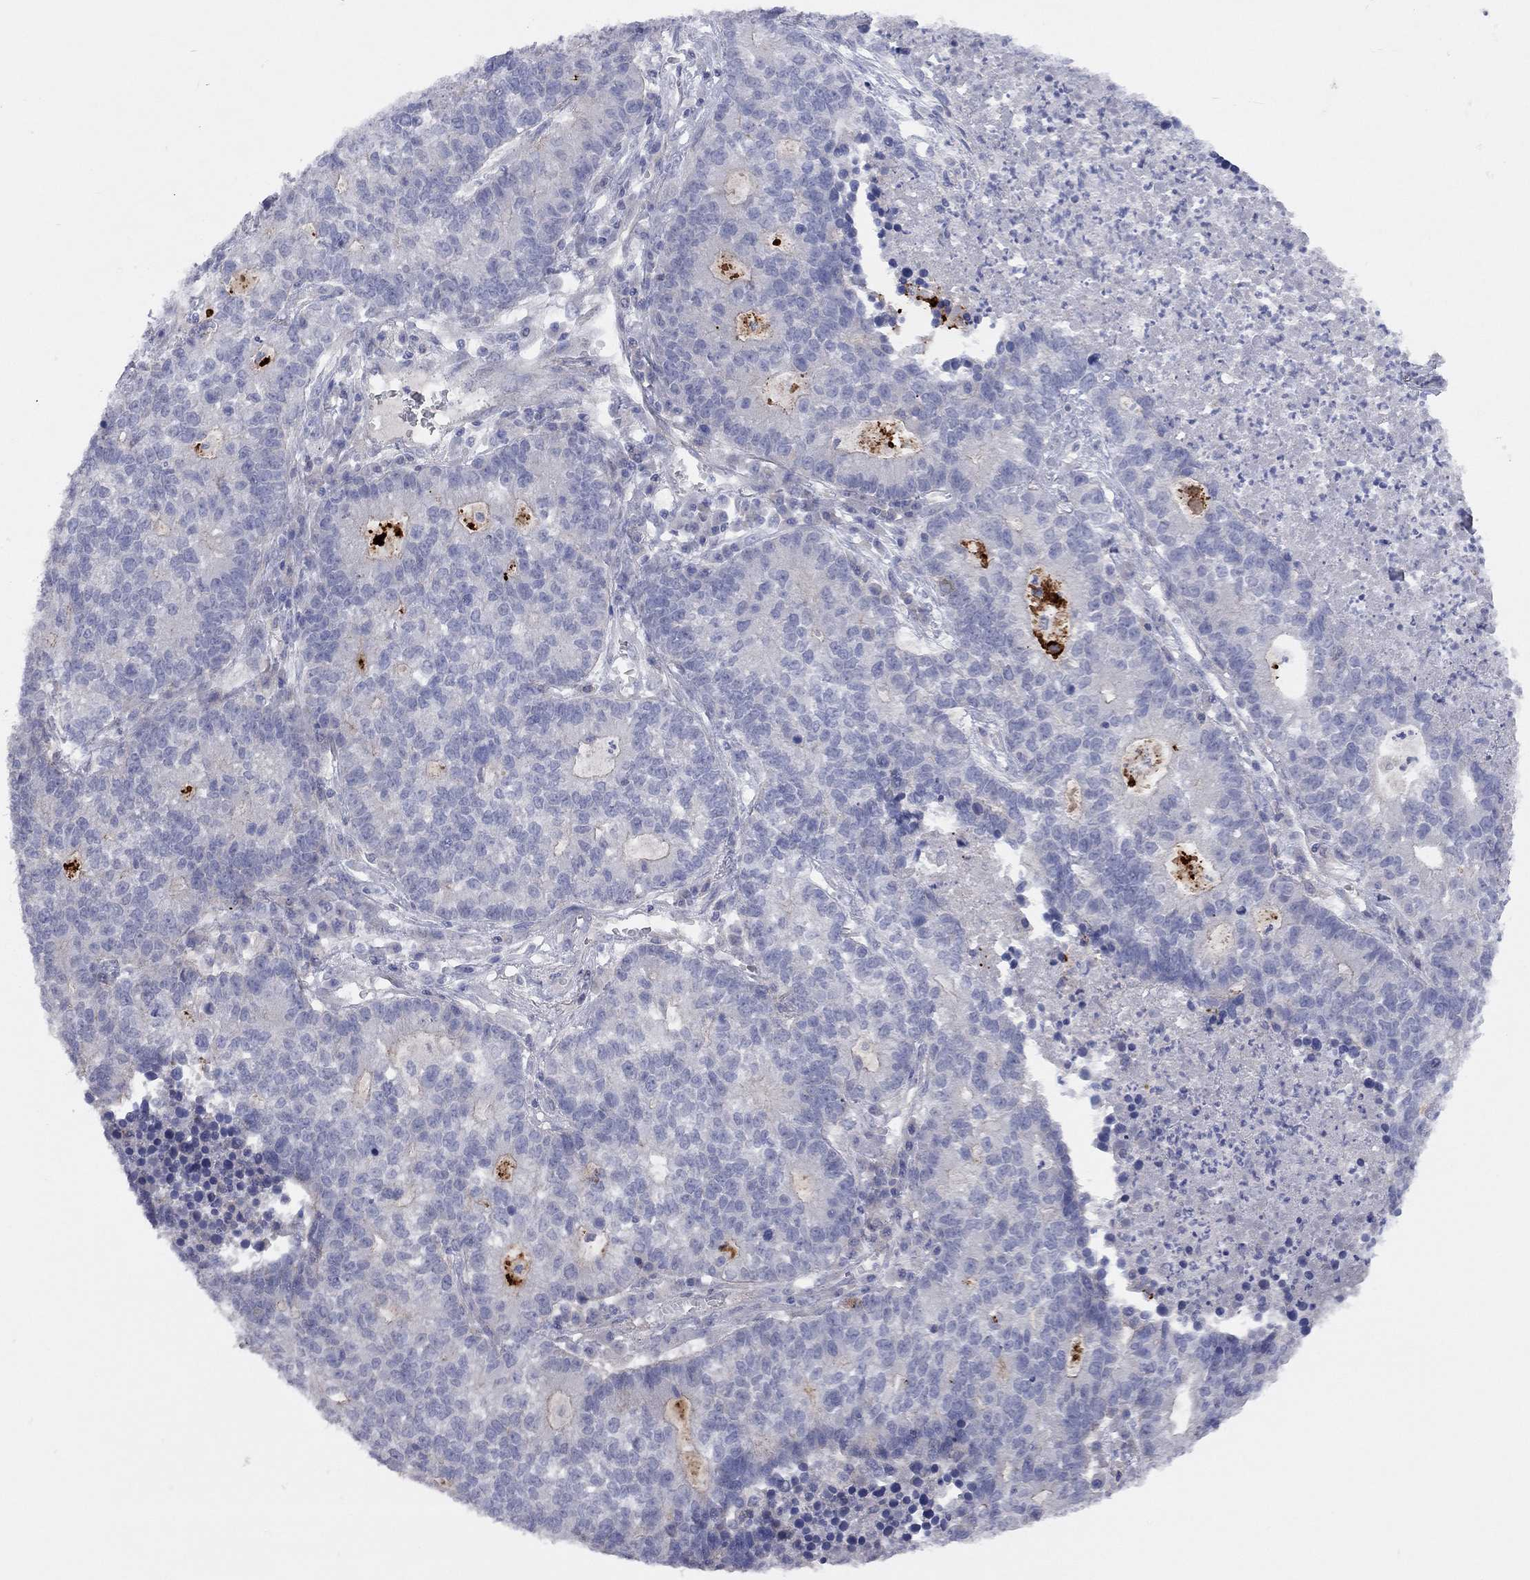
{"staining": {"intensity": "negative", "quantity": "none", "location": "none"}, "tissue": "lung cancer", "cell_type": "Tumor cells", "image_type": "cancer", "snomed": [{"axis": "morphology", "description": "Adenocarcinoma, NOS"}, {"axis": "topography", "description": "Lung"}], "caption": "Lung cancer was stained to show a protein in brown. There is no significant positivity in tumor cells.", "gene": "KCNB1", "patient": {"sex": "male", "age": 57}}